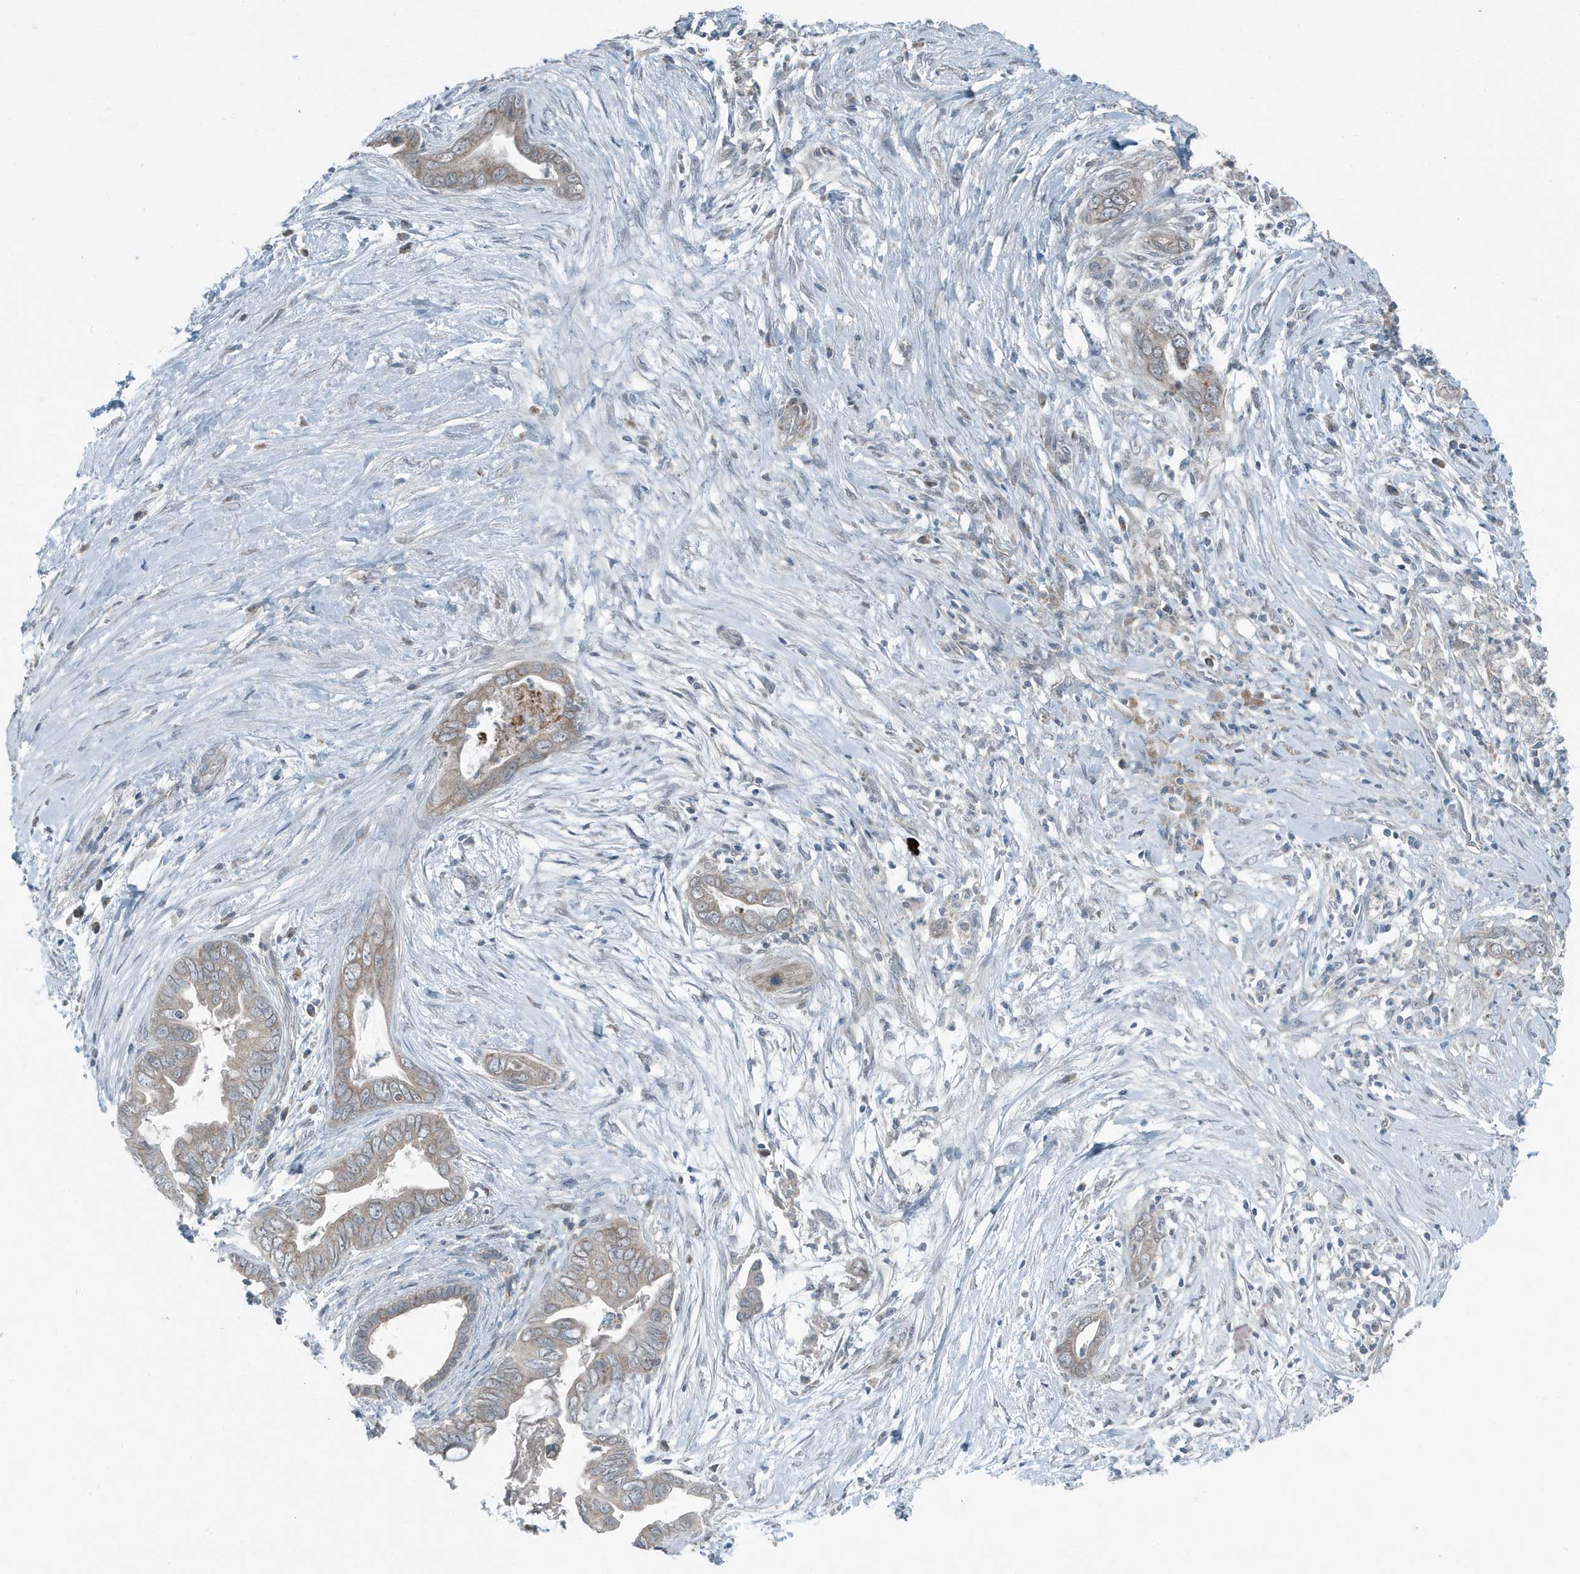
{"staining": {"intensity": "weak", "quantity": "<25%", "location": "cytoplasmic/membranous"}, "tissue": "pancreatic cancer", "cell_type": "Tumor cells", "image_type": "cancer", "snomed": [{"axis": "morphology", "description": "Adenocarcinoma, NOS"}, {"axis": "topography", "description": "Pancreas"}], "caption": "Pancreatic adenocarcinoma was stained to show a protein in brown. There is no significant positivity in tumor cells.", "gene": "MT-CYB", "patient": {"sex": "male", "age": 75}}